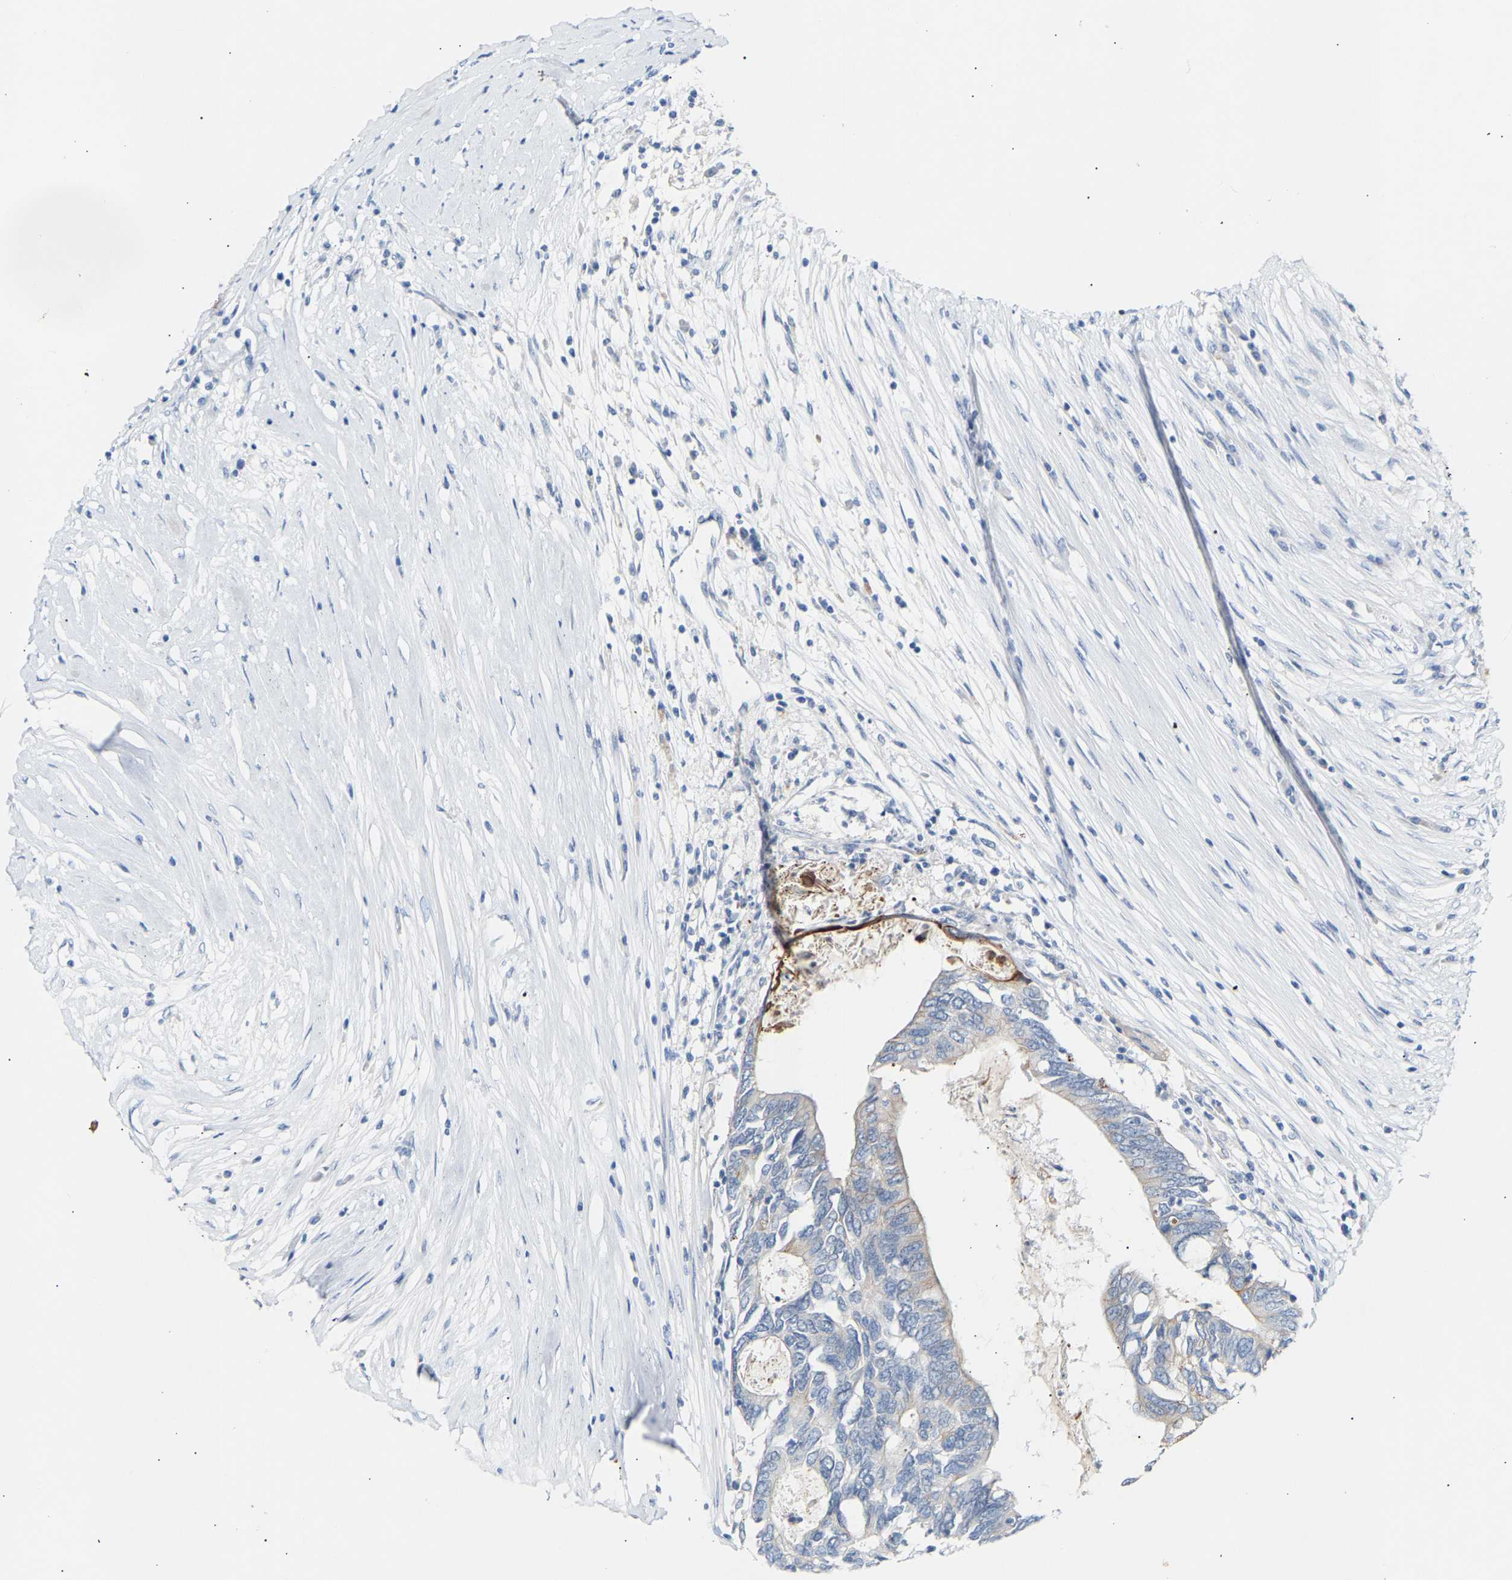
{"staining": {"intensity": "moderate", "quantity": "<25%", "location": "cytoplasmic/membranous"}, "tissue": "colorectal cancer", "cell_type": "Tumor cells", "image_type": "cancer", "snomed": [{"axis": "morphology", "description": "Adenocarcinoma, NOS"}, {"axis": "topography", "description": "Rectum"}], "caption": "Immunohistochemical staining of adenocarcinoma (colorectal) shows low levels of moderate cytoplasmic/membranous protein expression in approximately <25% of tumor cells. The protein of interest is shown in brown color, while the nuclei are stained blue.", "gene": "PEX1", "patient": {"sex": "male", "age": 63}}